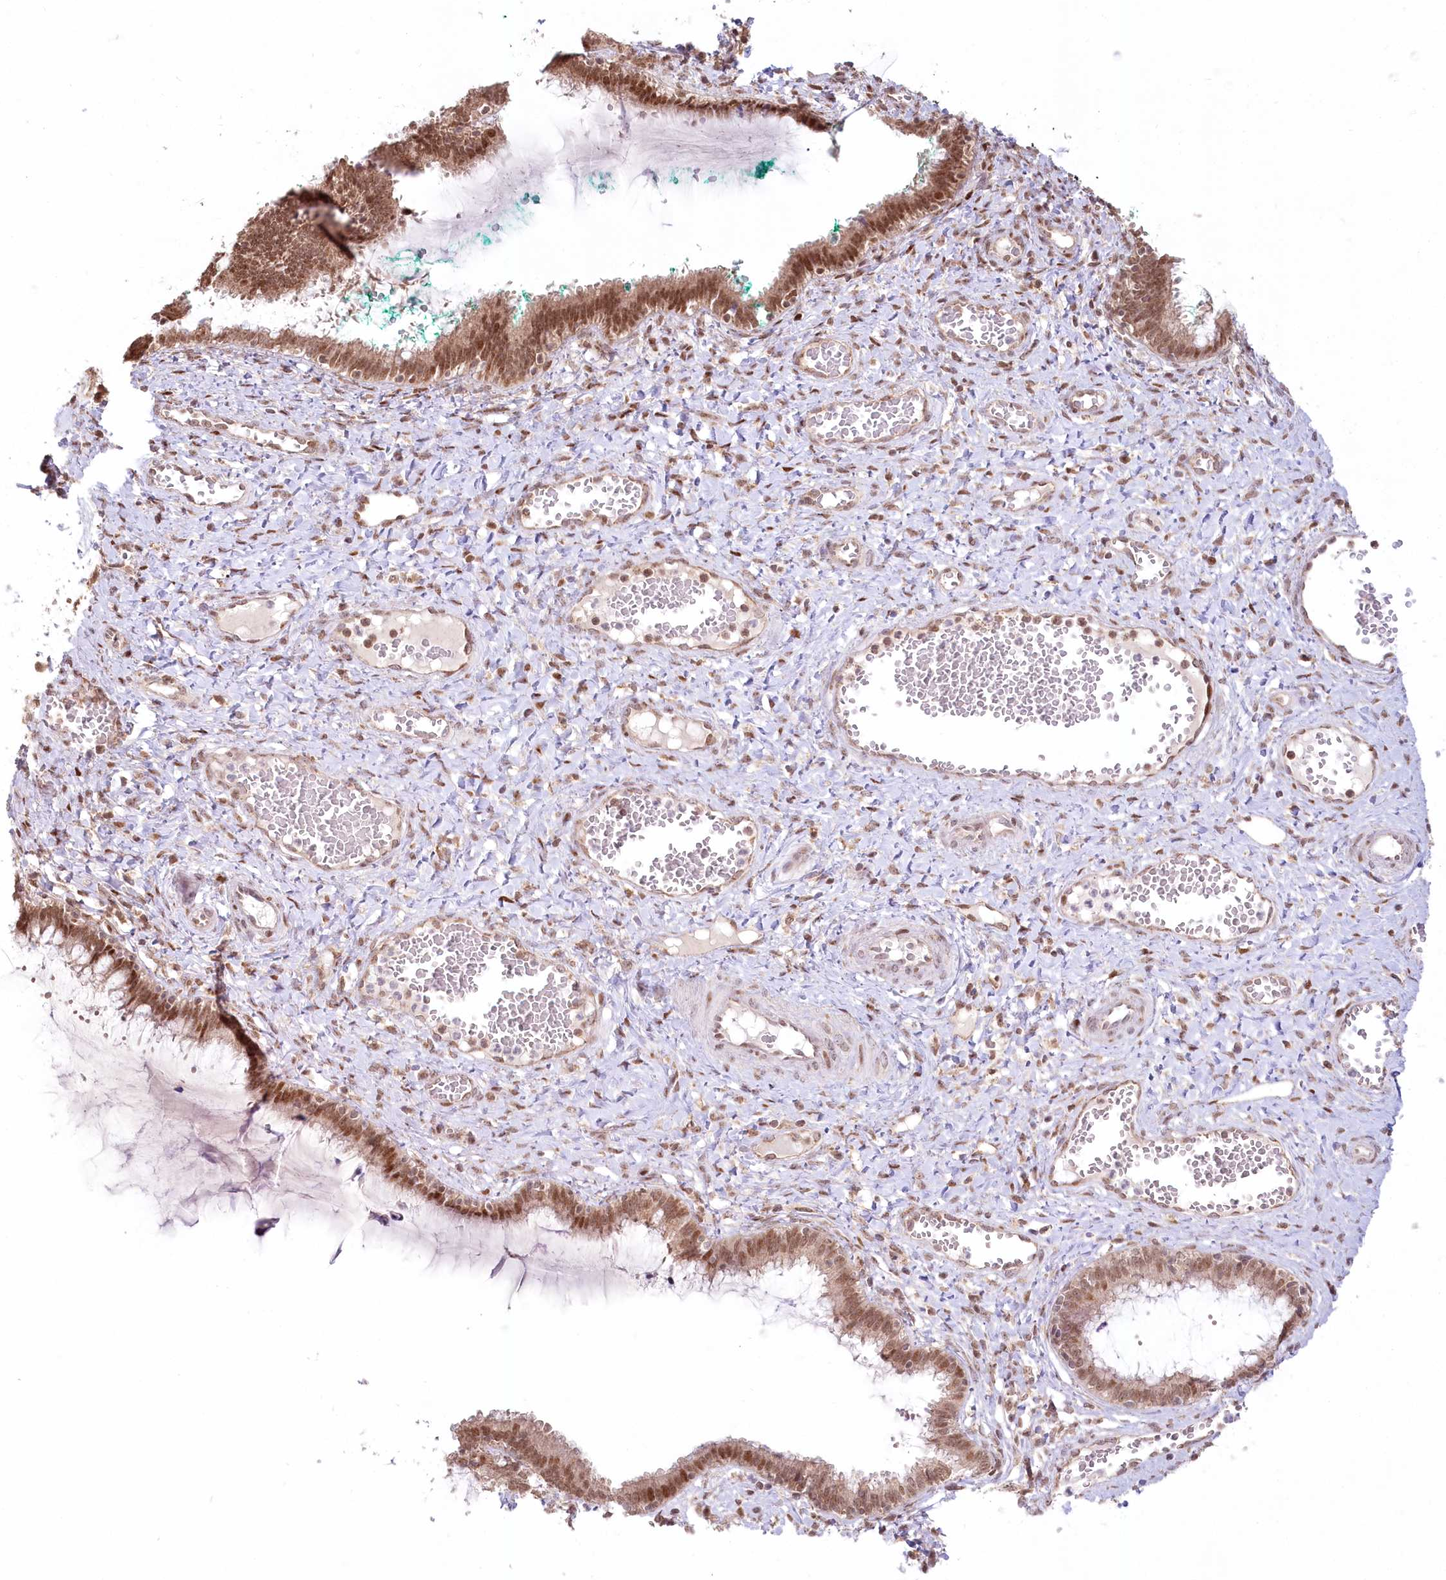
{"staining": {"intensity": "moderate", "quantity": ">75%", "location": "nuclear"}, "tissue": "cervix", "cell_type": "Glandular cells", "image_type": "normal", "snomed": [{"axis": "morphology", "description": "Normal tissue, NOS"}, {"axis": "morphology", "description": "Adenocarcinoma, NOS"}, {"axis": "topography", "description": "Cervix"}], "caption": "Glandular cells exhibit moderate nuclear positivity in approximately >75% of cells in benign cervix. (brown staining indicates protein expression, while blue staining denotes nuclei).", "gene": "PYURF", "patient": {"sex": "female", "age": 29}}